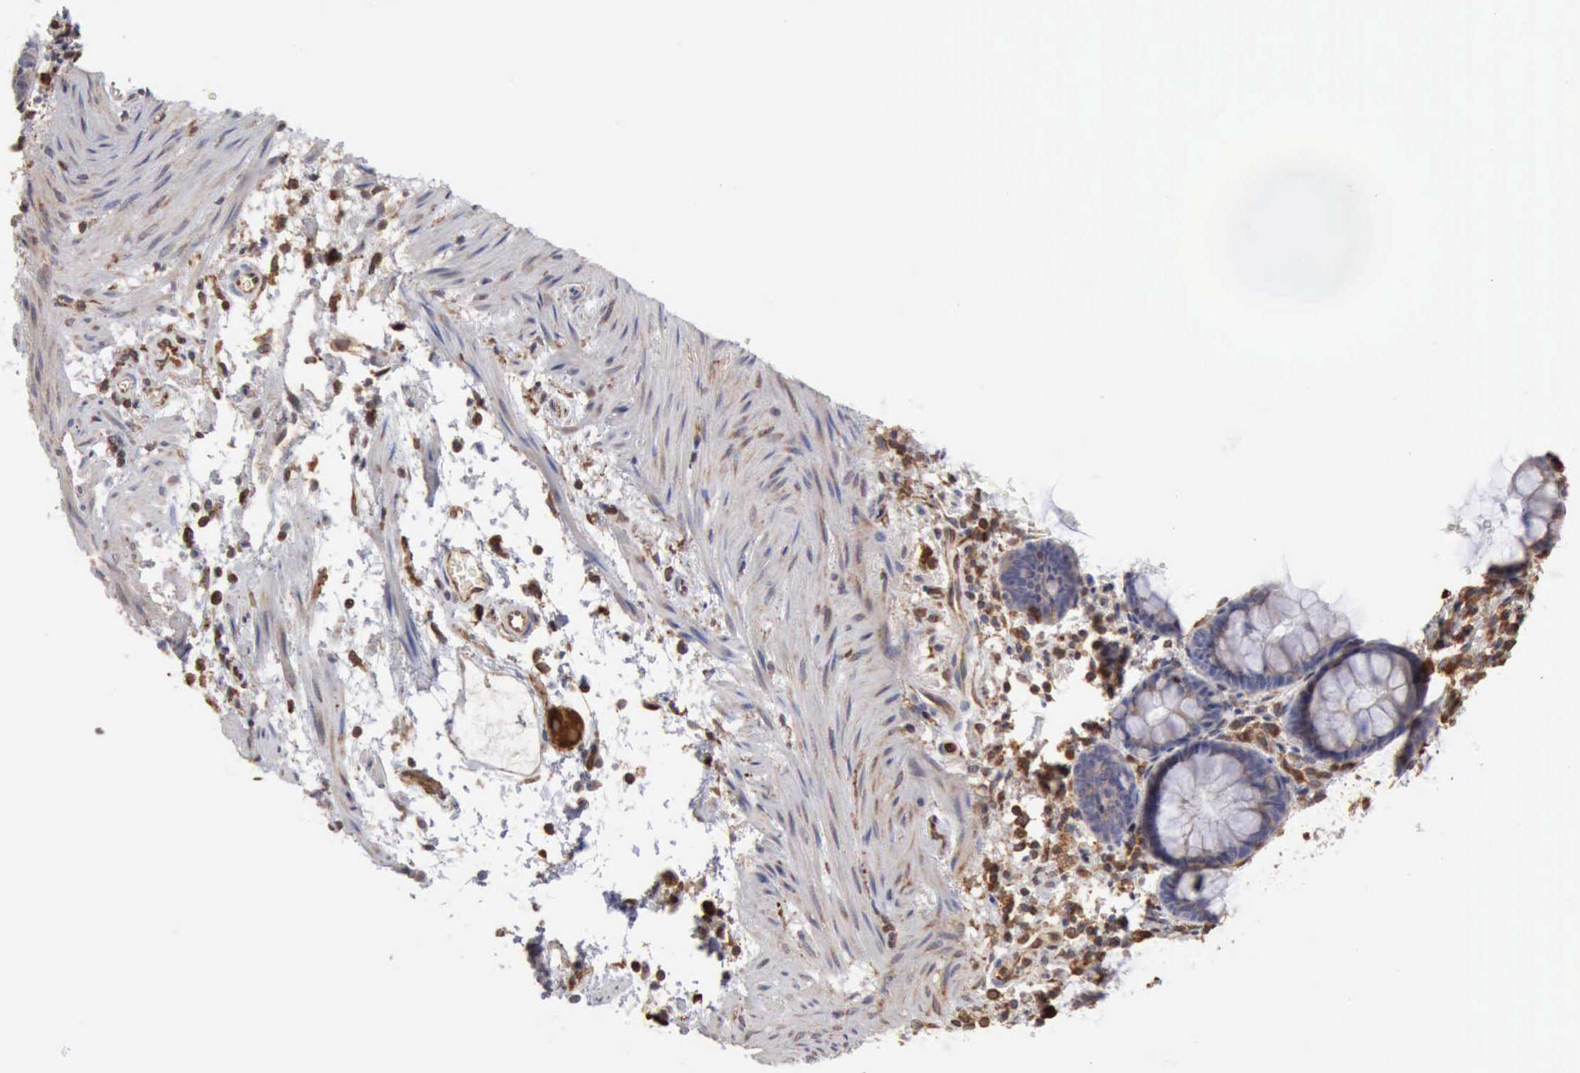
{"staining": {"intensity": "weak", "quantity": "25%-75%", "location": "cytoplasmic/membranous"}, "tissue": "rectum", "cell_type": "Glandular cells", "image_type": "normal", "snomed": [{"axis": "morphology", "description": "Normal tissue, NOS"}, {"axis": "topography", "description": "Rectum"}], "caption": "A brown stain highlights weak cytoplasmic/membranous staining of a protein in glandular cells of unremarkable rectum. The protein is shown in brown color, while the nuclei are stained blue.", "gene": "APOL2", "patient": {"sex": "male", "age": 92}}